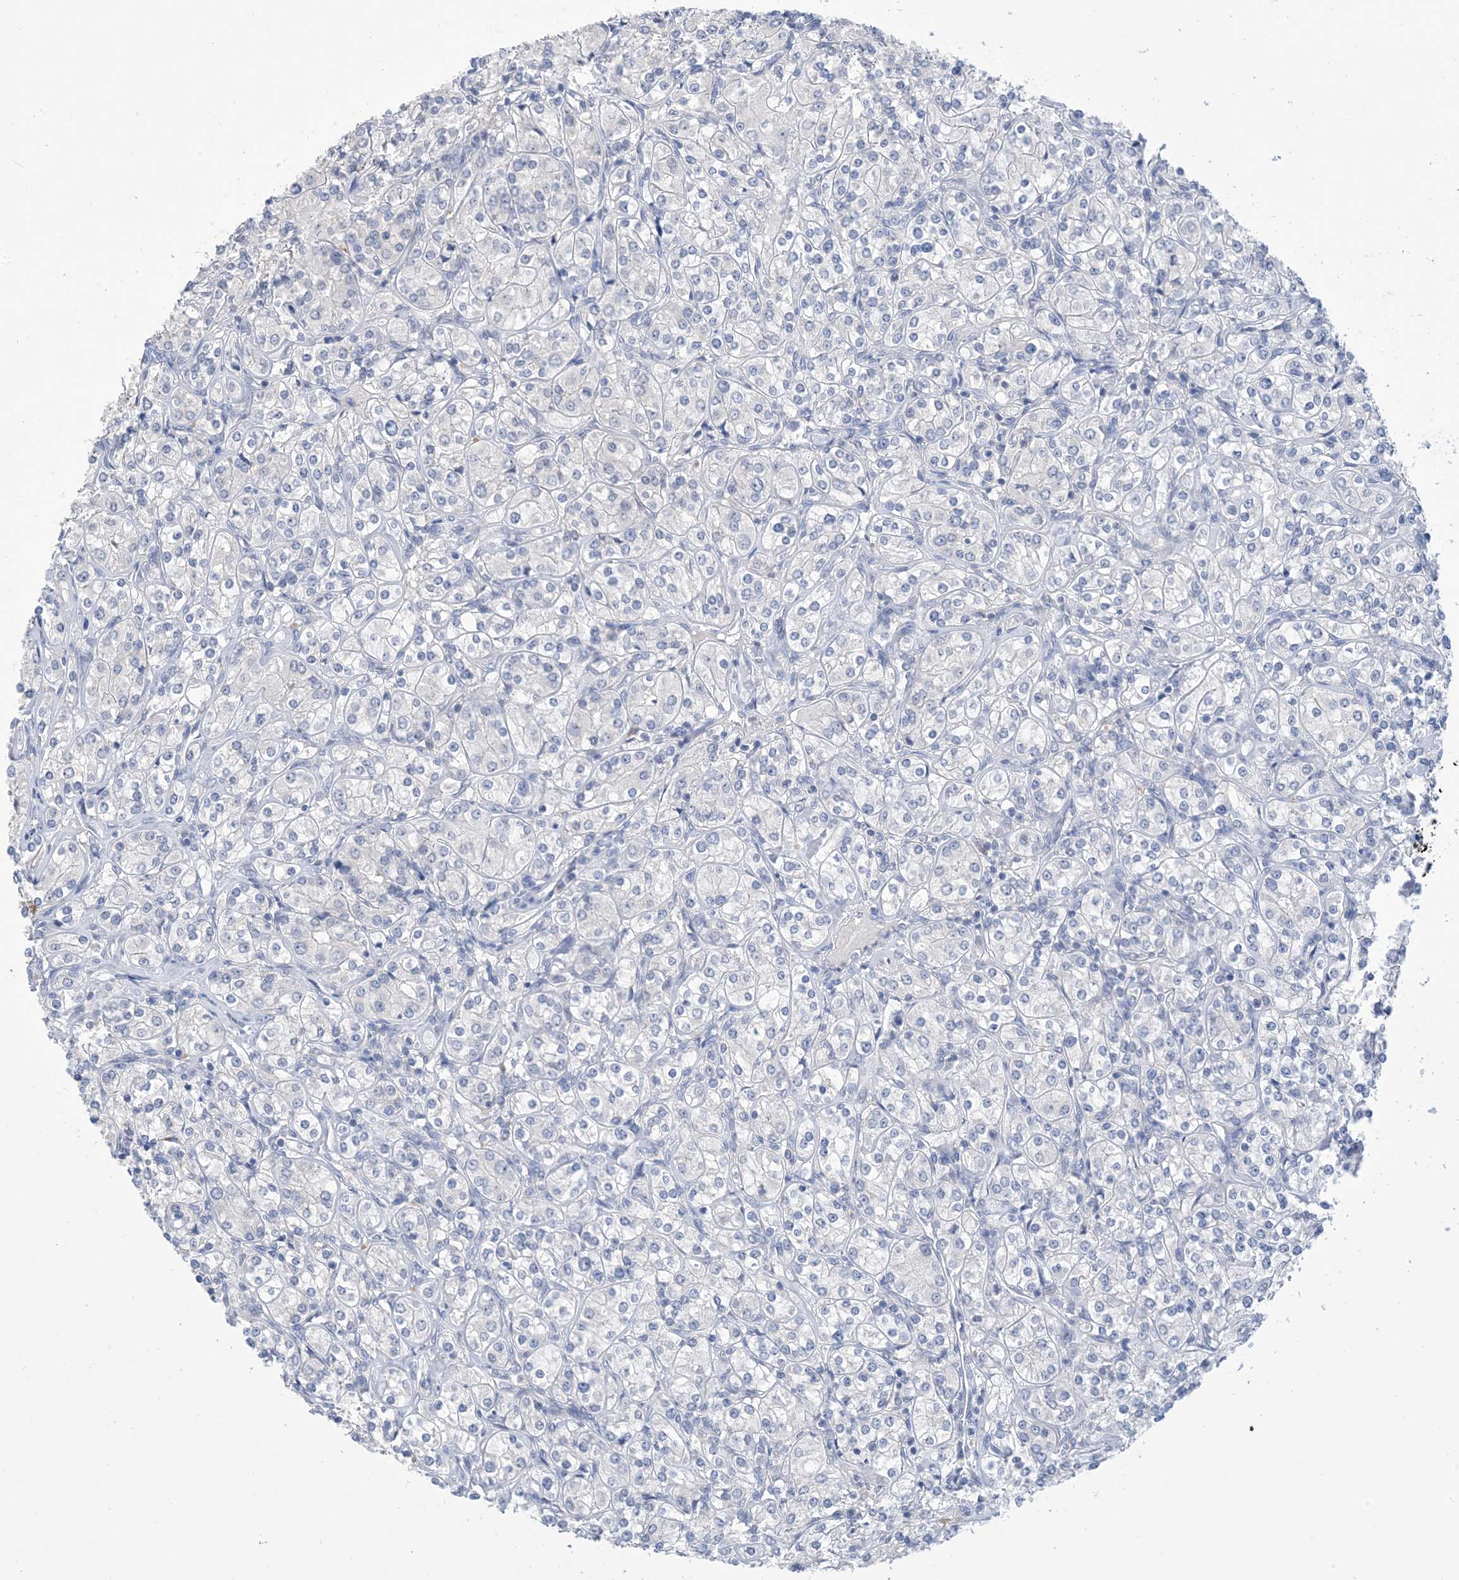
{"staining": {"intensity": "negative", "quantity": "none", "location": "none"}, "tissue": "renal cancer", "cell_type": "Tumor cells", "image_type": "cancer", "snomed": [{"axis": "morphology", "description": "Adenocarcinoma, NOS"}, {"axis": "topography", "description": "Kidney"}], "caption": "Immunohistochemical staining of adenocarcinoma (renal) exhibits no significant expression in tumor cells. (DAB immunohistochemistry (IHC), high magnification).", "gene": "DSC3", "patient": {"sex": "male", "age": 77}}